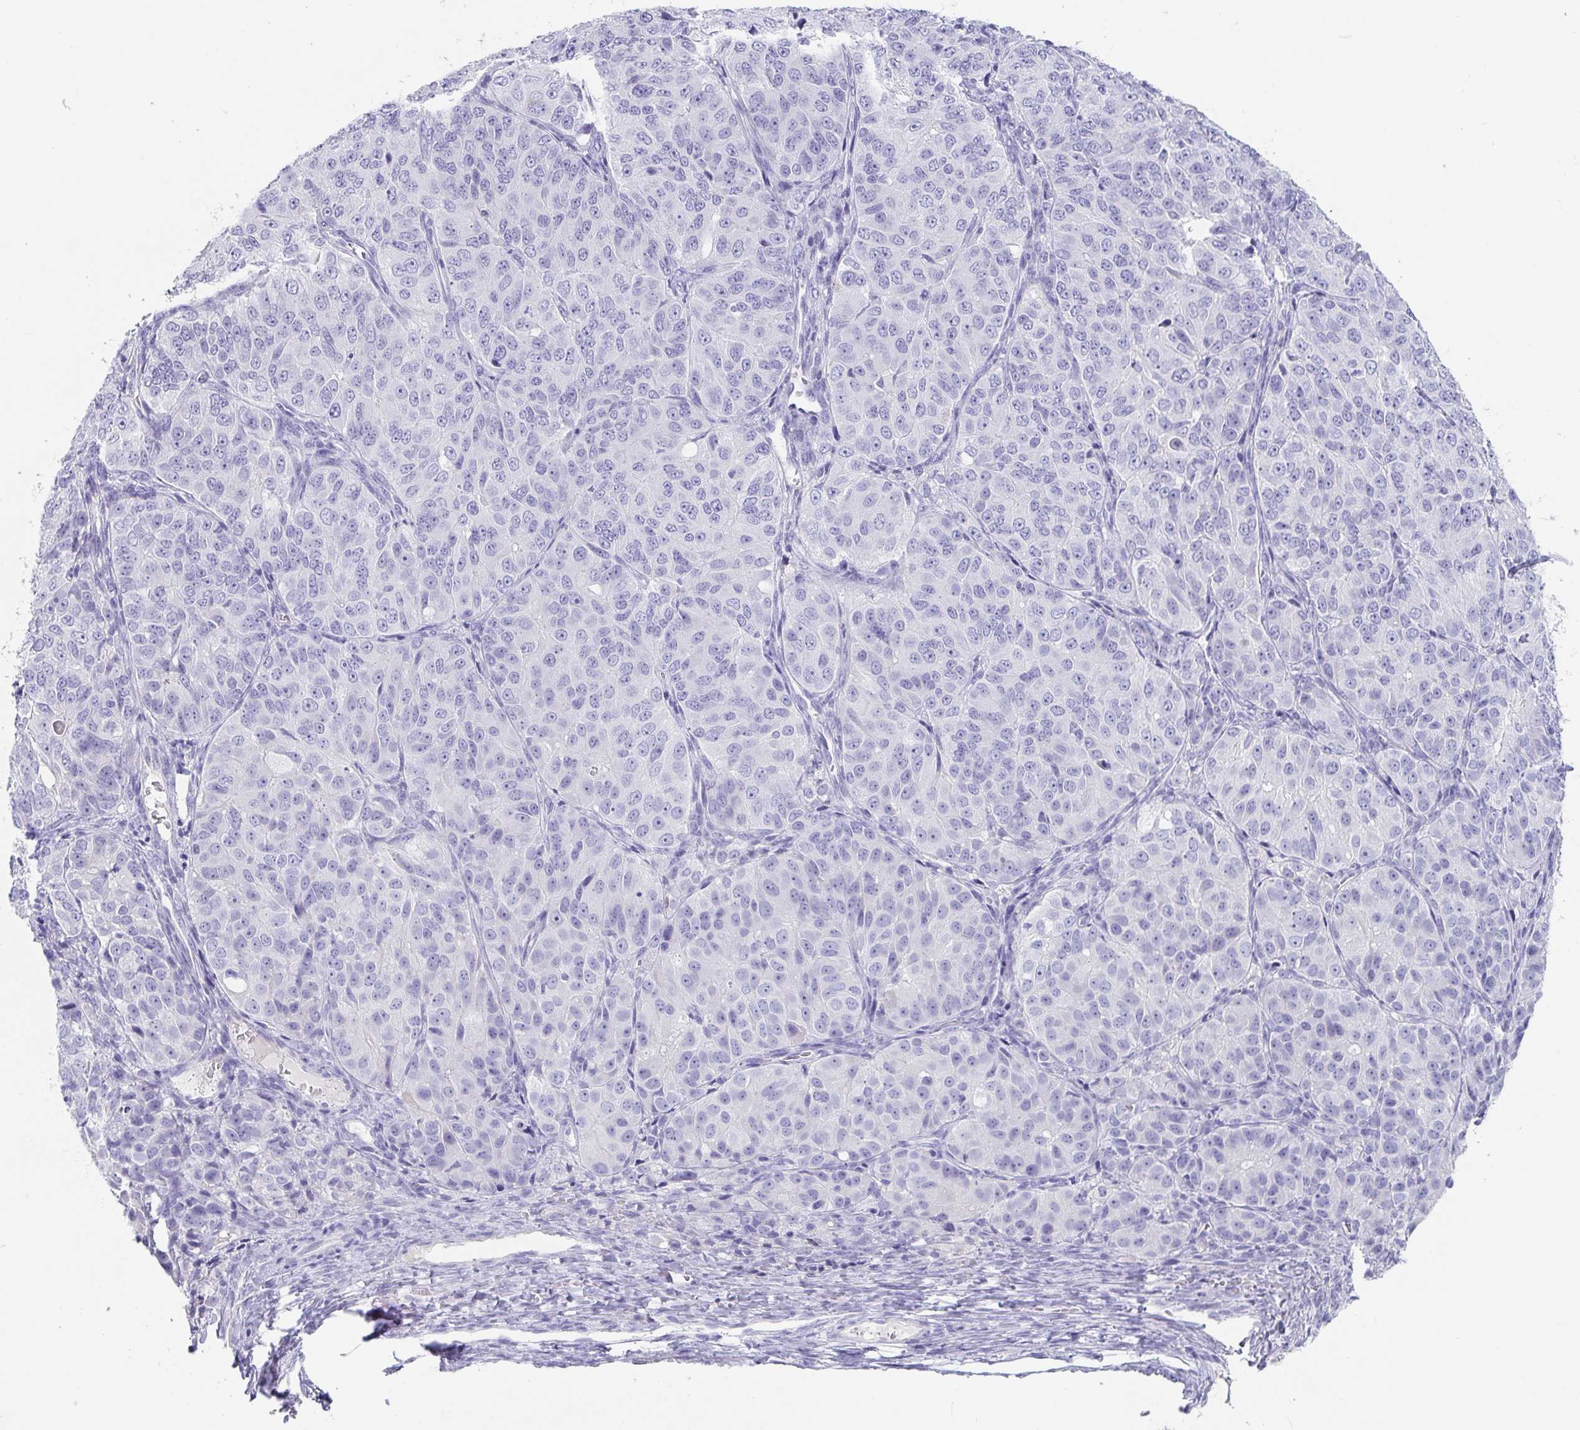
{"staining": {"intensity": "negative", "quantity": "none", "location": "none"}, "tissue": "ovarian cancer", "cell_type": "Tumor cells", "image_type": "cancer", "snomed": [{"axis": "morphology", "description": "Carcinoma, endometroid"}, {"axis": "topography", "description": "Ovary"}], "caption": "This is an immunohistochemistry (IHC) image of human ovarian endometroid carcinoma. There is no expression in tumor cells.", "gene": "PLA2G1B", "patient": {"sex": "female", "age": 51}}